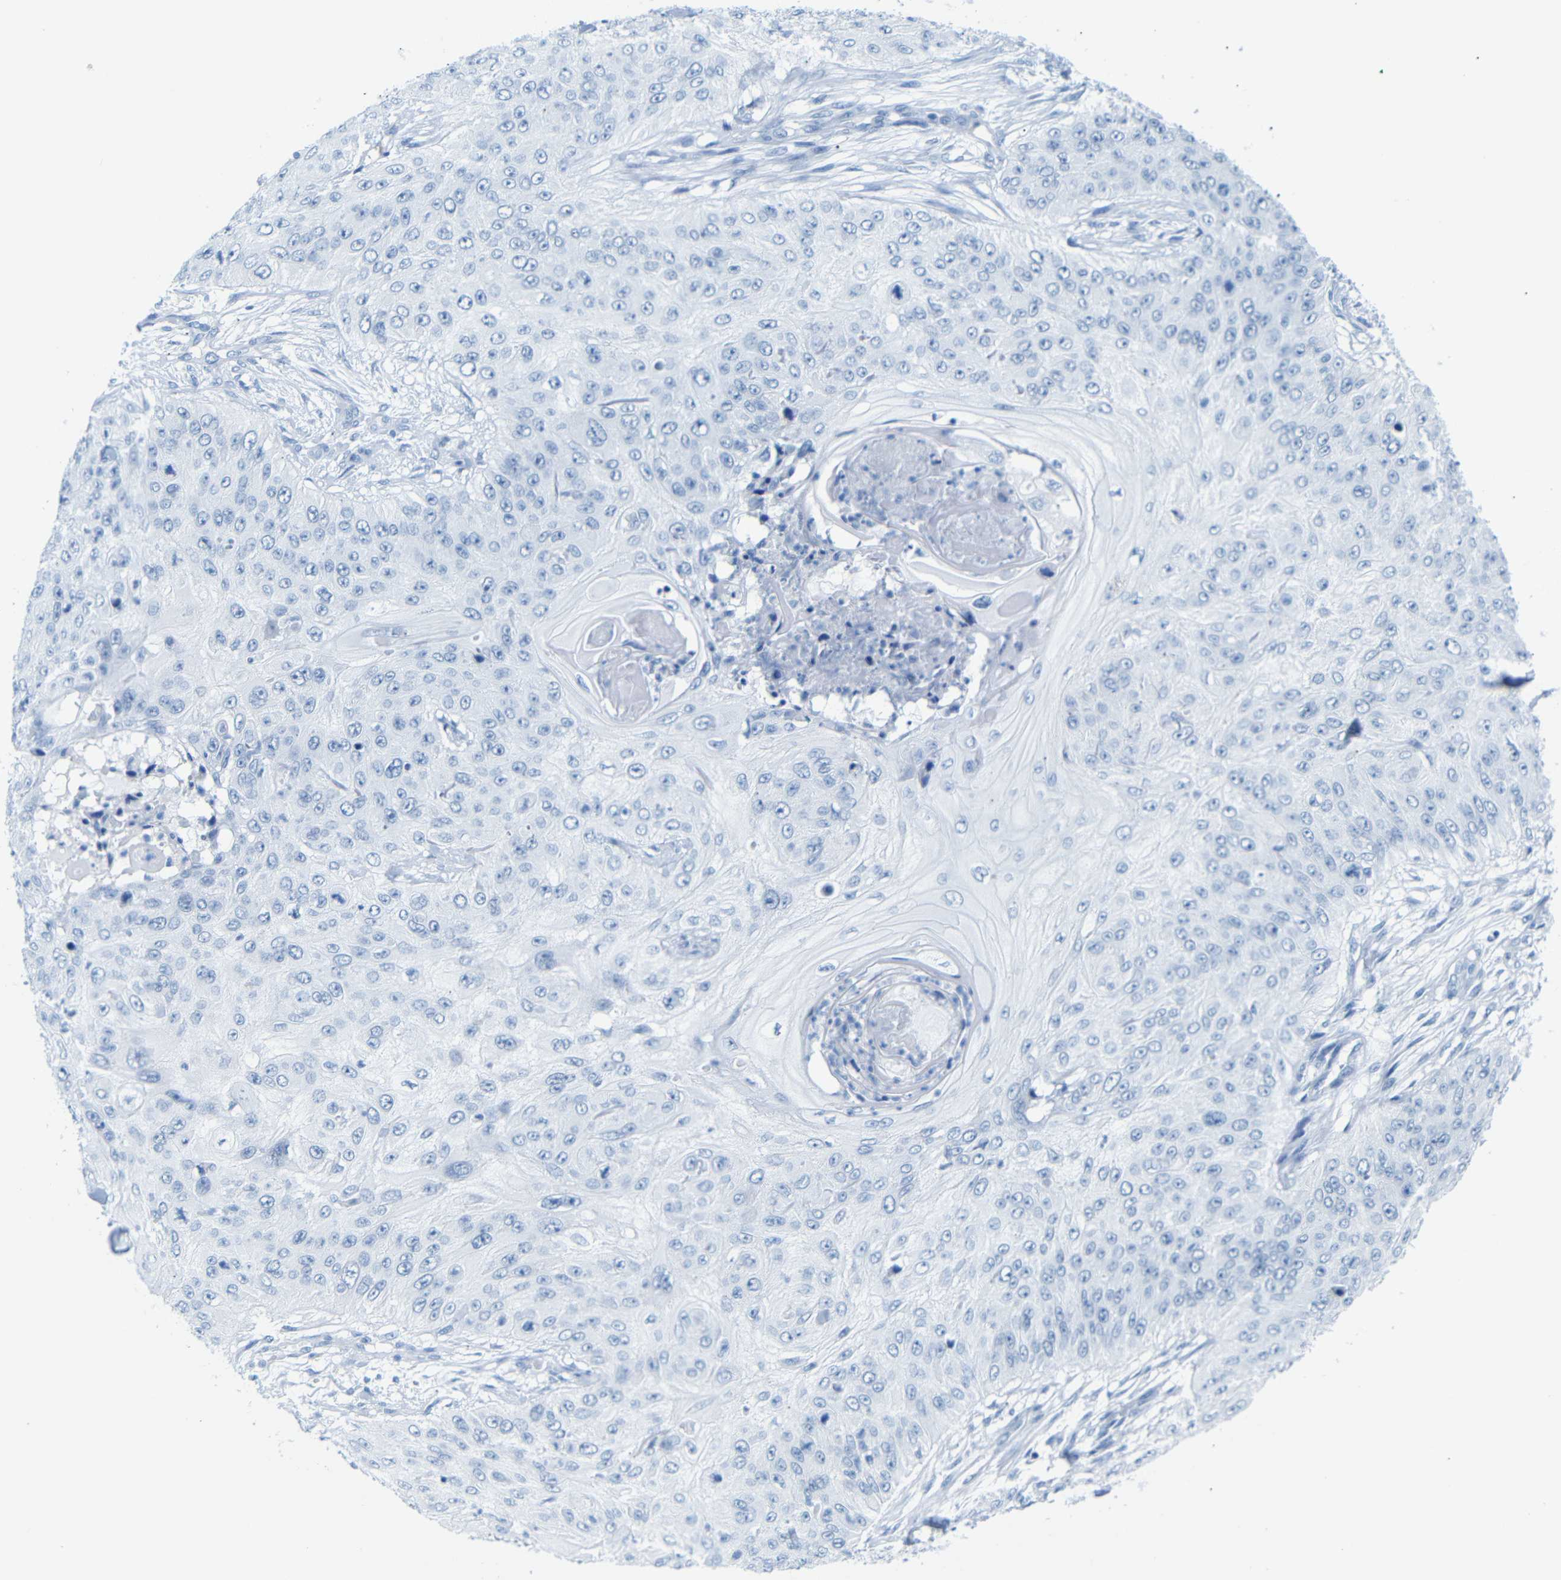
{"staining": {"intensity": "negative", "quantity": "none", "location": "none"}, "tissue": "skin cancer", "cell_type": "Tumor cells", "image_type": "cancer", "snomed": [{"axis": "morphology", "description": "Squamous cell carcinoma, NOS"}, {"axis": "topography", "description": "Skin"}], "caption": "DAB immunohistochemical staining of squamous cell carcinoma (skin) demonstrates no significant staining in tumor cells.", "gene": "DYNAP", "patient": {"sex": "female", "age": 80}}